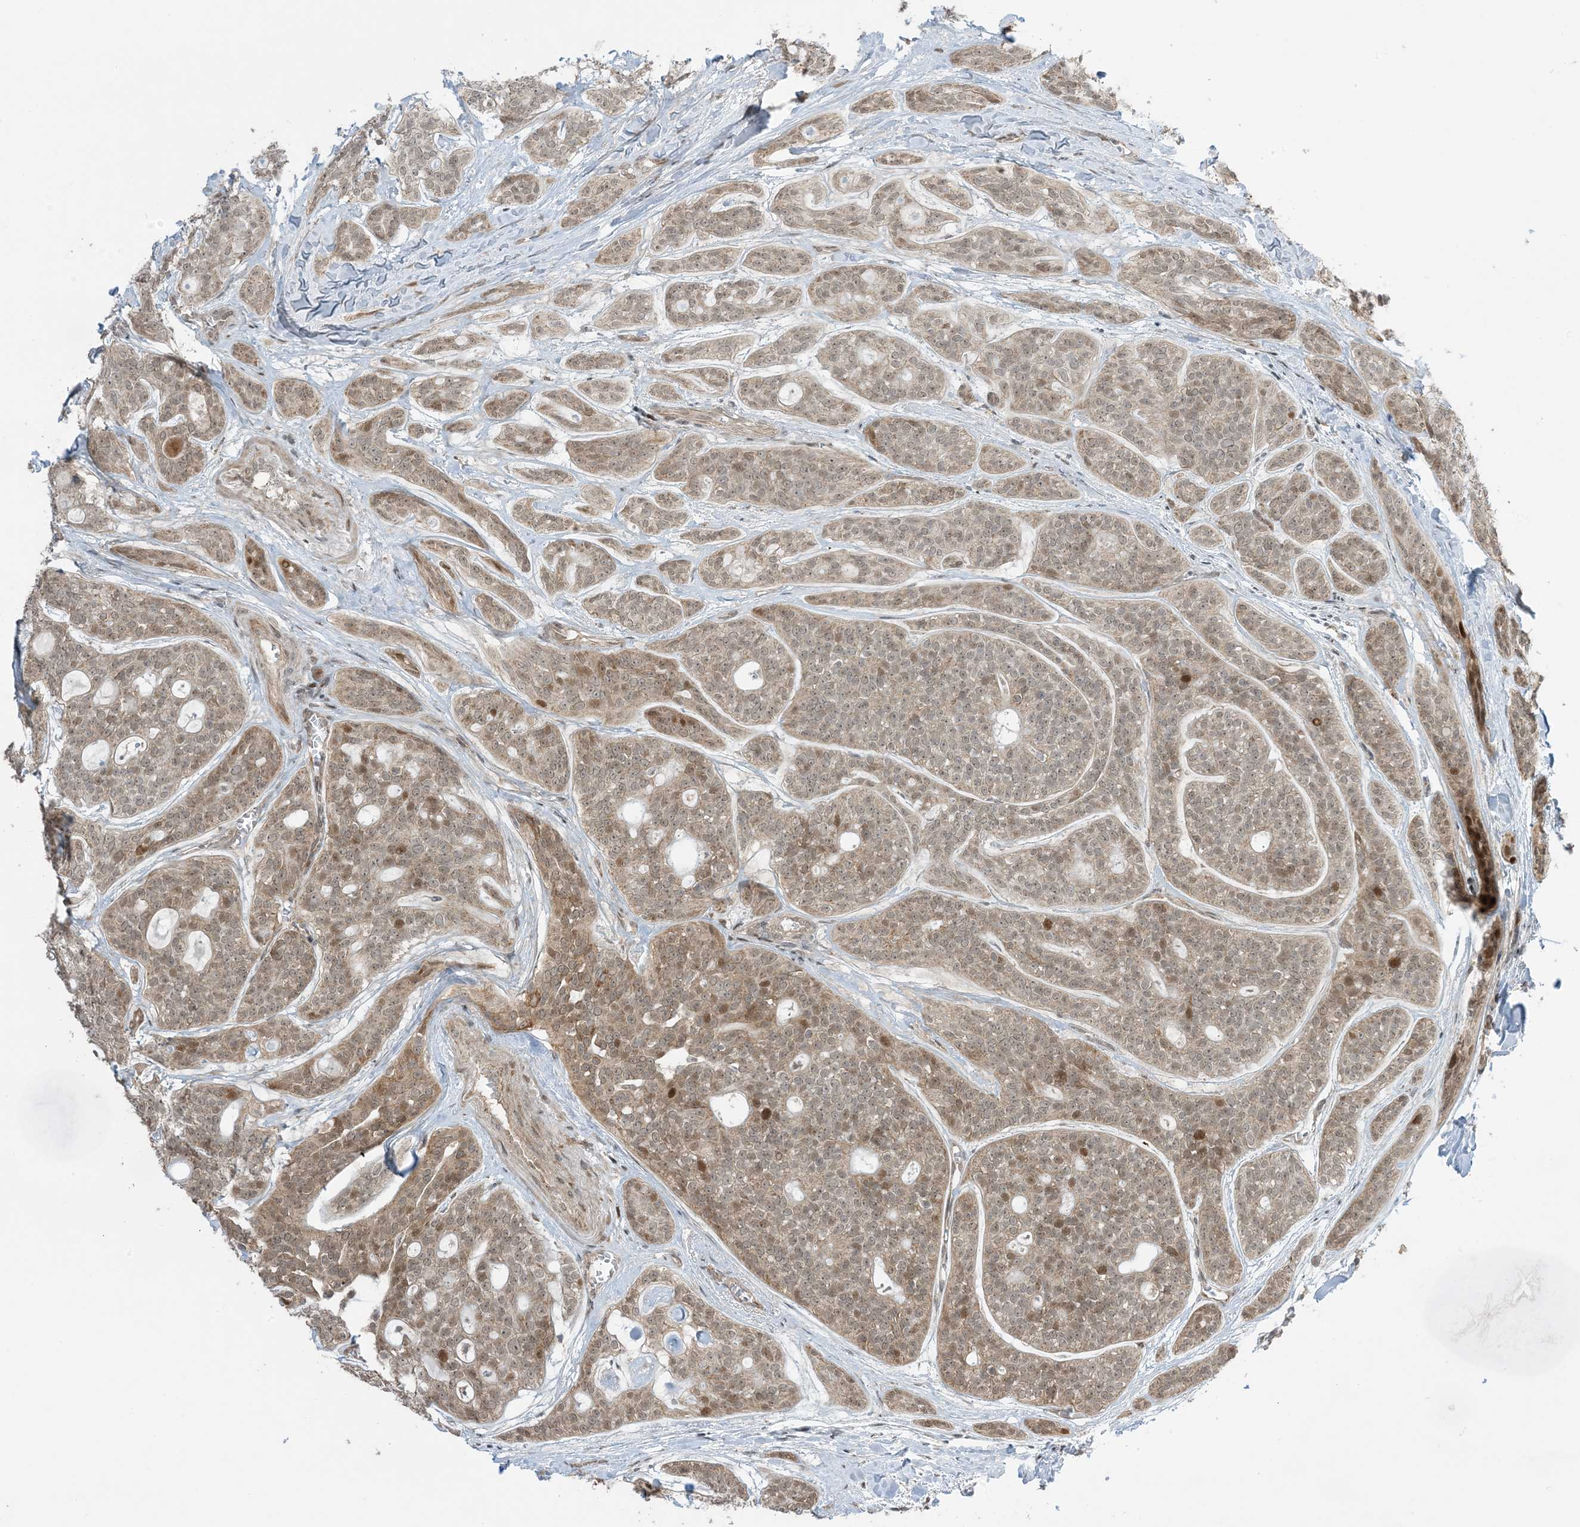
{"staining": {"intensity": "moderate", "quantity": ">75%", "location": "cytoplasmic/membranous,nuclear"}, "tissue": "head and neck cancer", "cell_type": "Tumor cells", "image_type": "cancer", "snomed": [{"axis": "morphology", "description": "Adenocarcinoma, NOS"}, {"axis": "topography", "description": "Head-Neck"}], "caption": "Moderate cytoplasmic/membranous and nuclear expression for a protein is appreciated in approximately >75% of tumor cells of head and neck adenocarcinoma using immunohistochemistry.", "gene": "PHLDB2", "patient": {"sex": "male", "age": 66}}